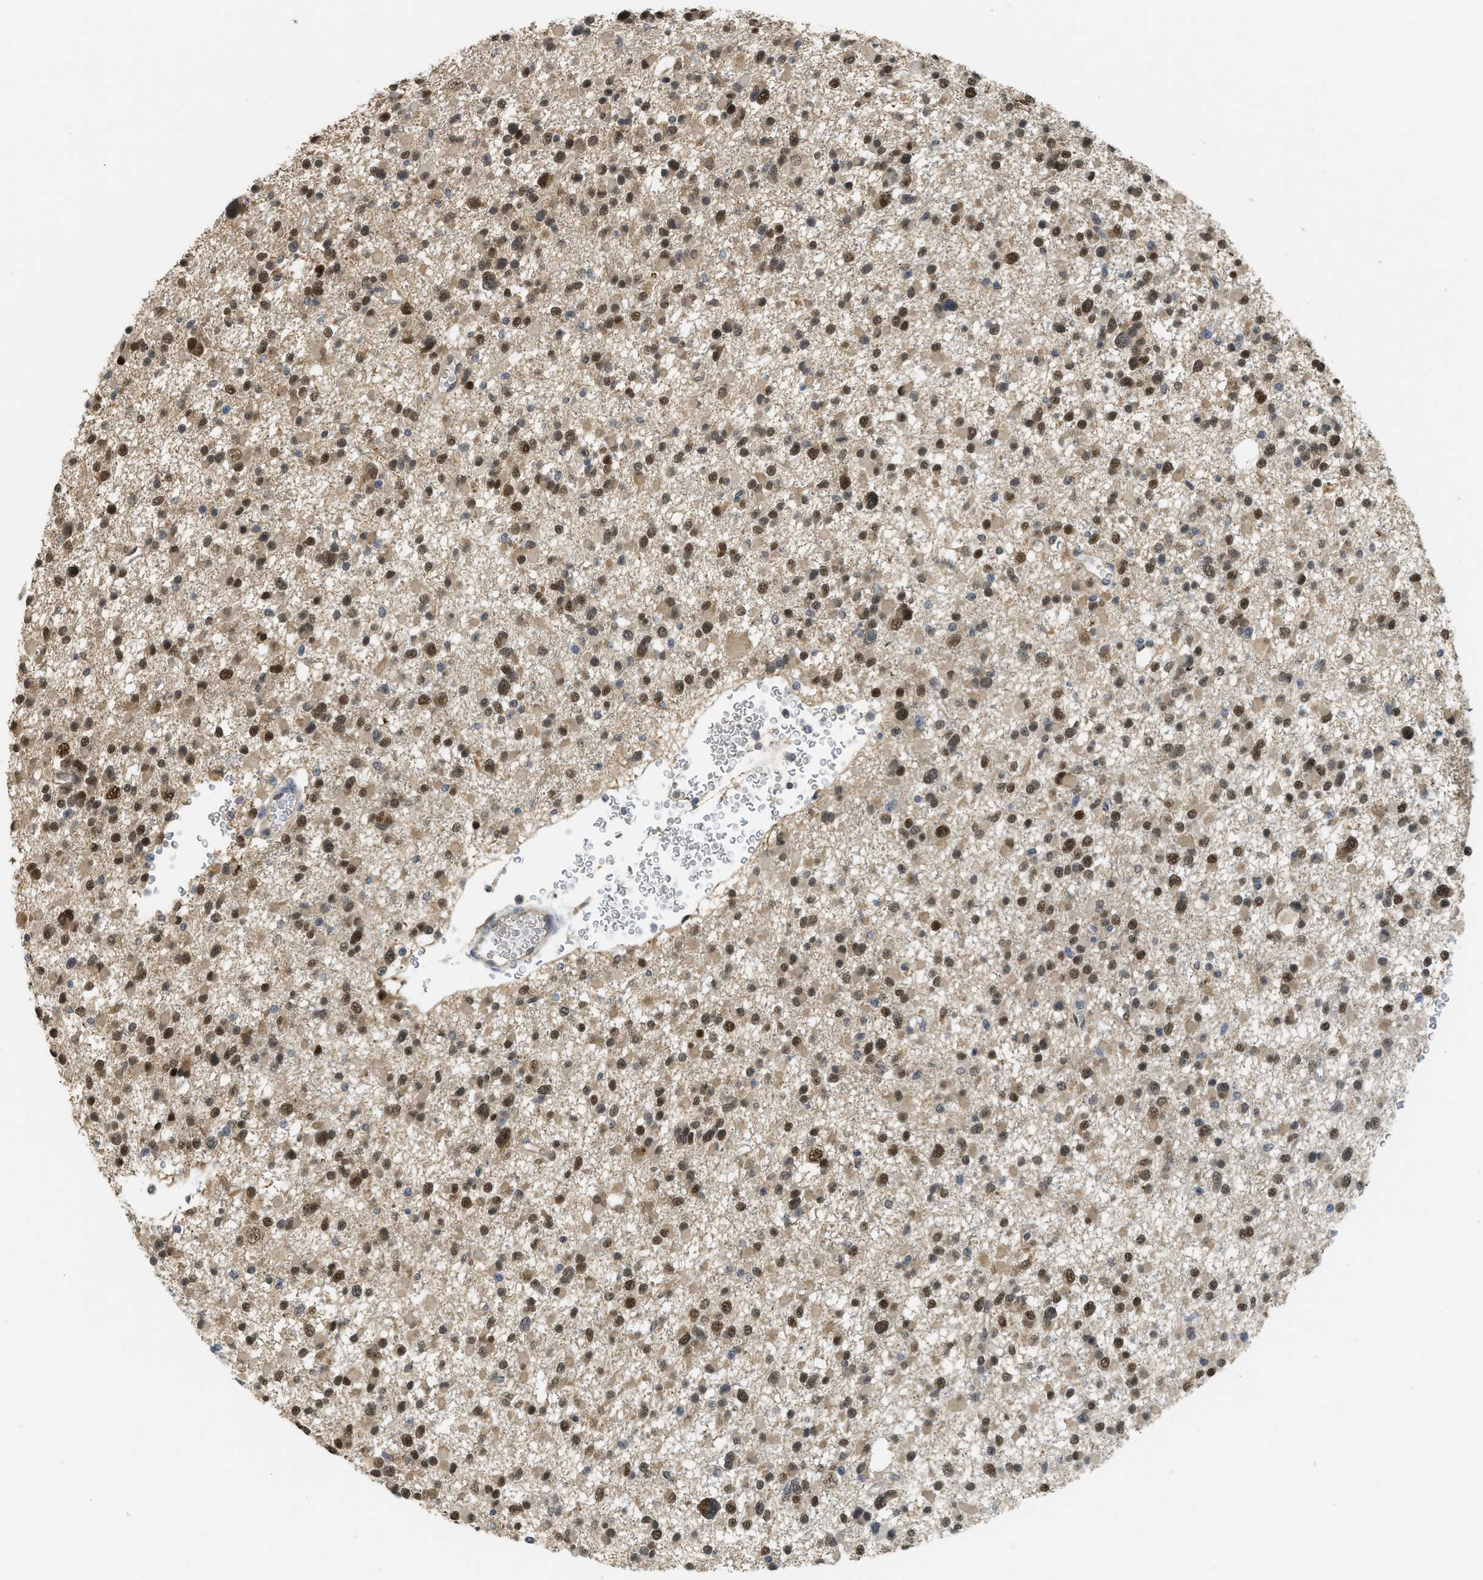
{"staining": {"intensity": "strong", "quantity": ">75%", "location": "cytoplasmic/membranous,nuclear"}, "tissue": "glioma", "cell_type": "Tumor cells", "image_type": "cancer", "snomed": [{"axis": "morphology", "description": "Glioma, malignant, Low grade"}, {"axis": "topography", "description": "Brain"}], "caption": "Approximately >75% of tumor cells in glioma exhibit strong cytoplasmic/membranous and nuclear protein expression as visualized by brown immunohistochemical staining.", "gene": "PSMC5", "patient": {"sex": "female", "age": 22}}